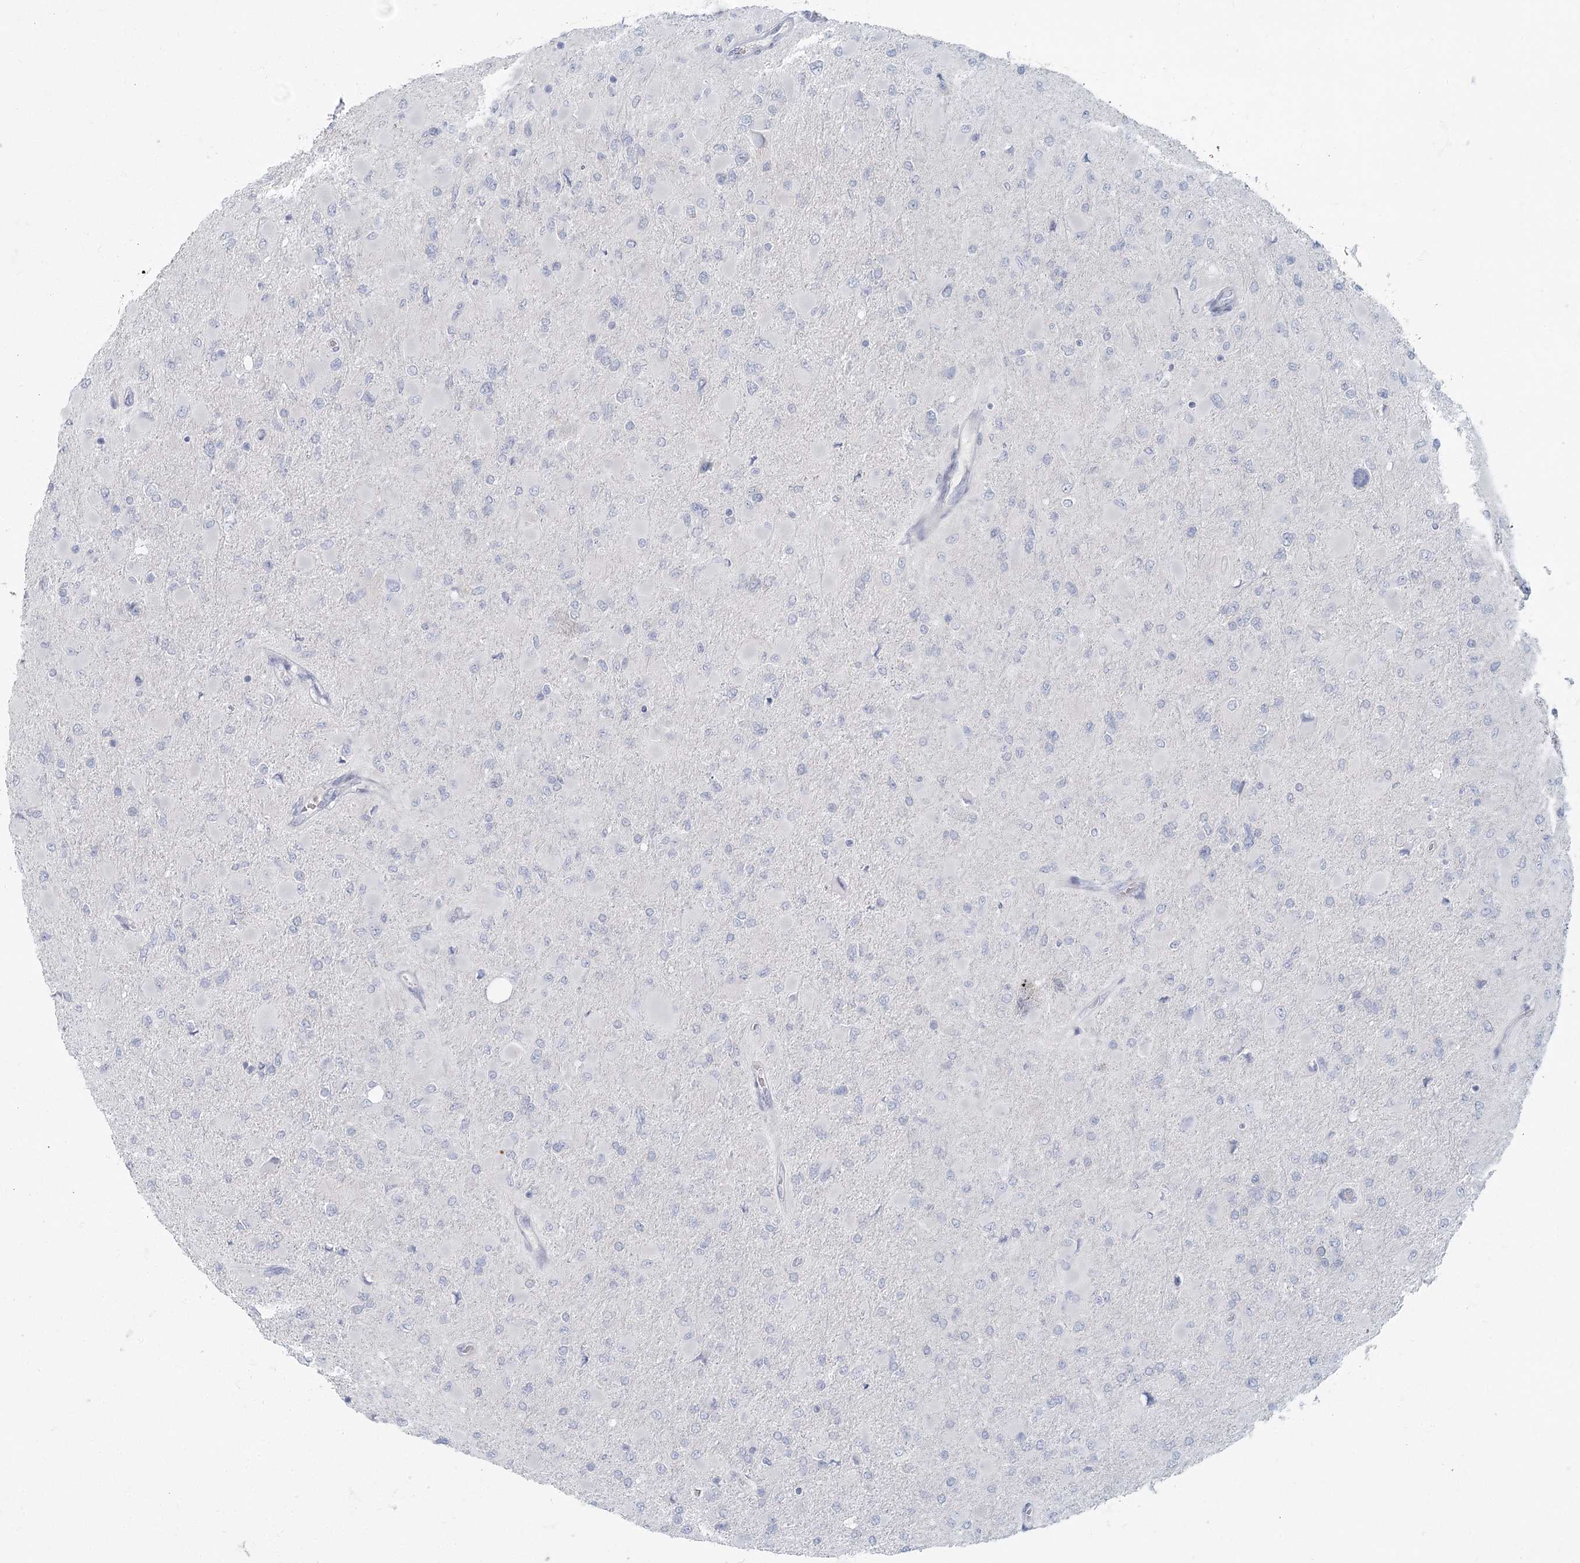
{"staining": {"intensity": "negative", "quantity": "none", "location": "none"}, "tissue": "glioma", "cell_type": "Tumor cells", "image_type": "cancer", "snomed": [{"axis": "morphology", "description": "Glioma, malignant, High grade"}, {"axis": "topography", "description": "Cerebral cortex"}], "caption": "Malignant glioma (high-grade) was stained to show a protein in brown. There is no significant staining in tumor cells.", "gene": "FAM110C", "patient": {"sex": "female", "age": 36}}